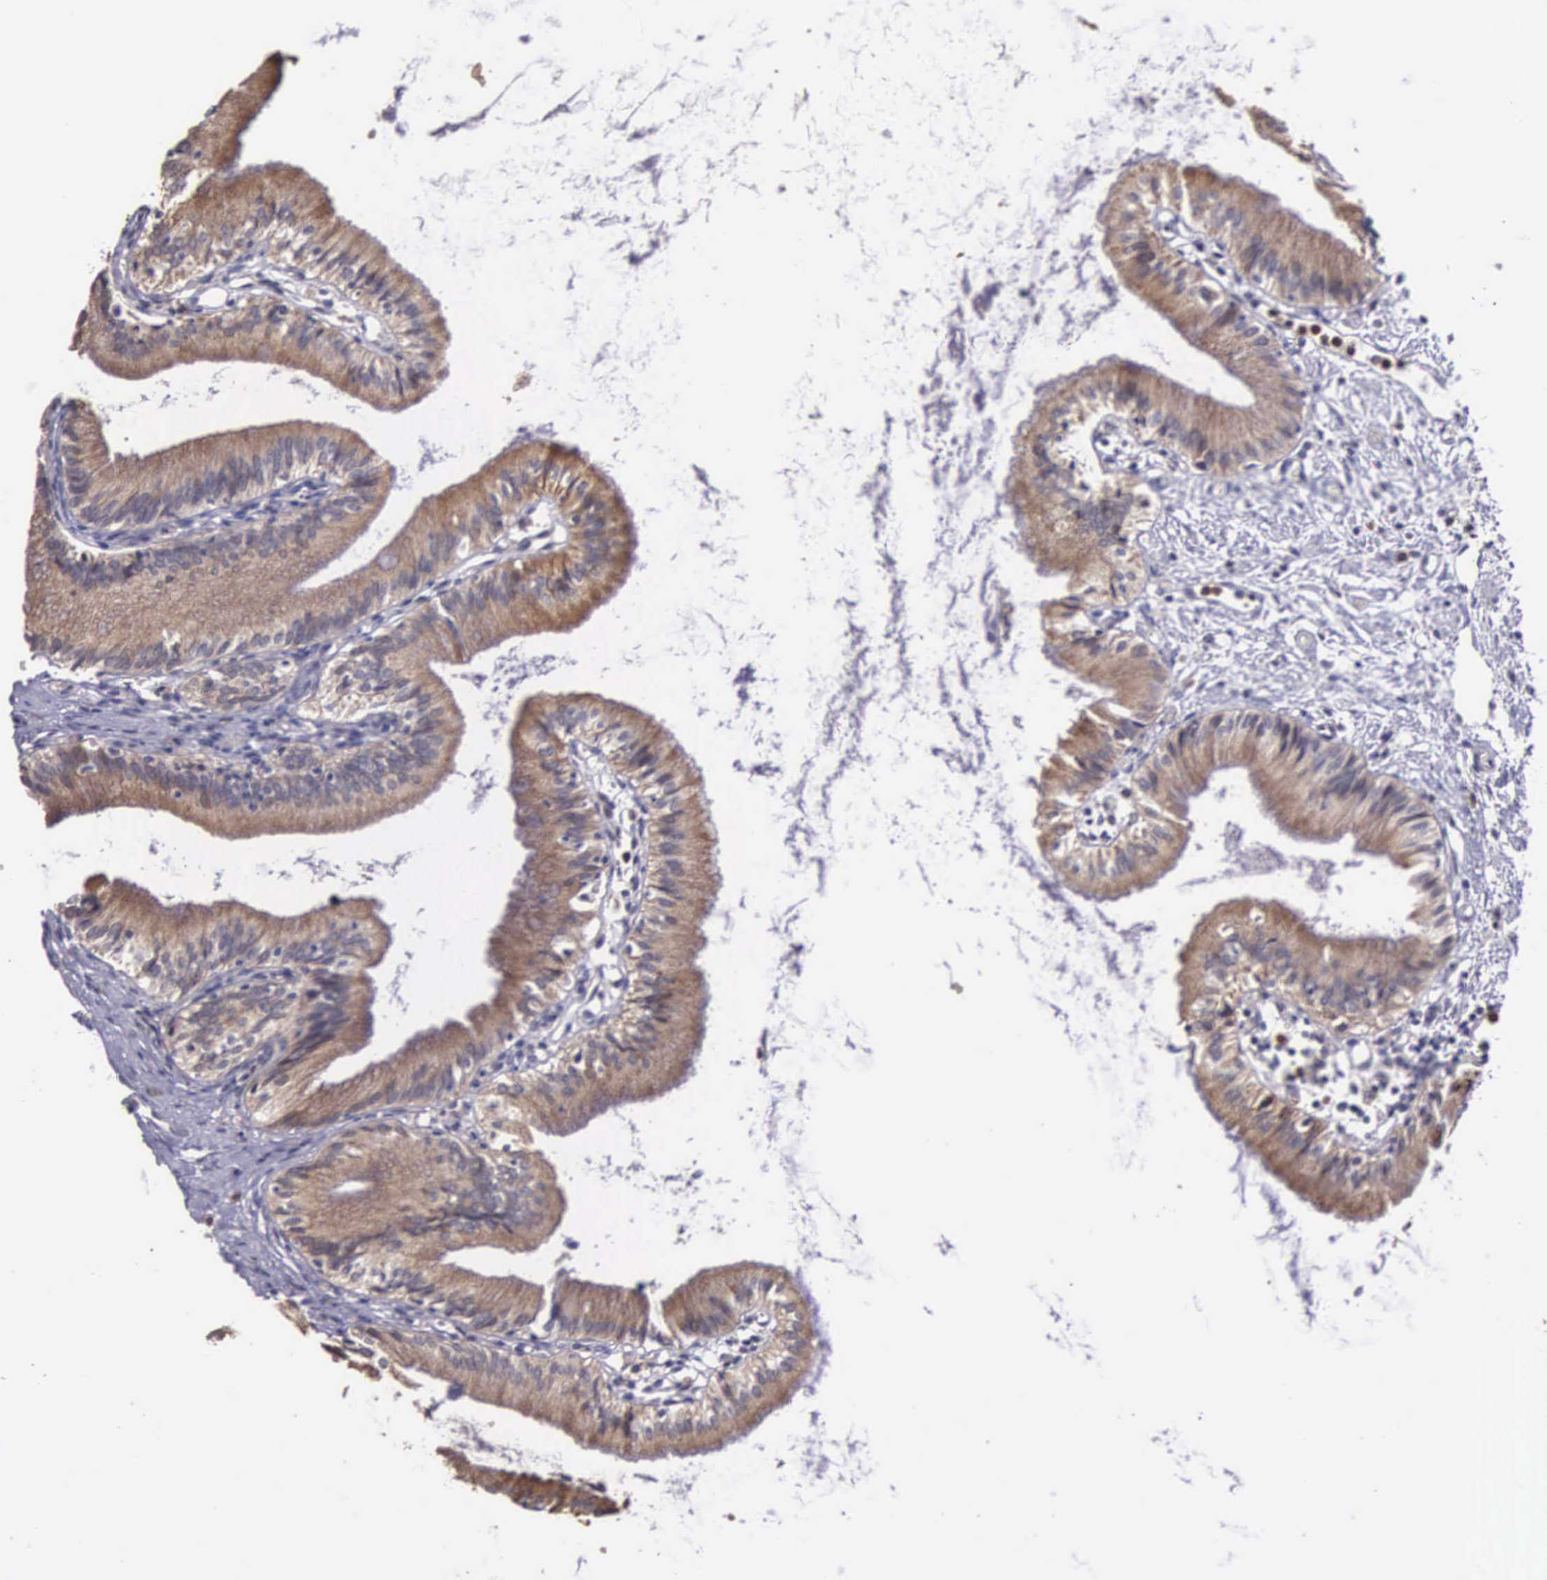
{"staining": {"intensity": "moderate", "quantity": "25%-75%", "location": "cytoplasmic/membranous"}, "tissue": "gallbladder", "cell_type": "Glandular cells", "image_type": "normal", "snomed": [{"axis": "morphology", "description": "Normal tissue, NOS"}, {"axis": "topography", "description": "Gallbladder"}], "caption": "This micrograph shows IHC staining of unremarkable human gallbladder, with medium moderate cytoplasmic/membranous expression in about 25%-75% of glandular cells.", "gene": "SLC25A21", "patient": {"sex": "male", "age": 58}}